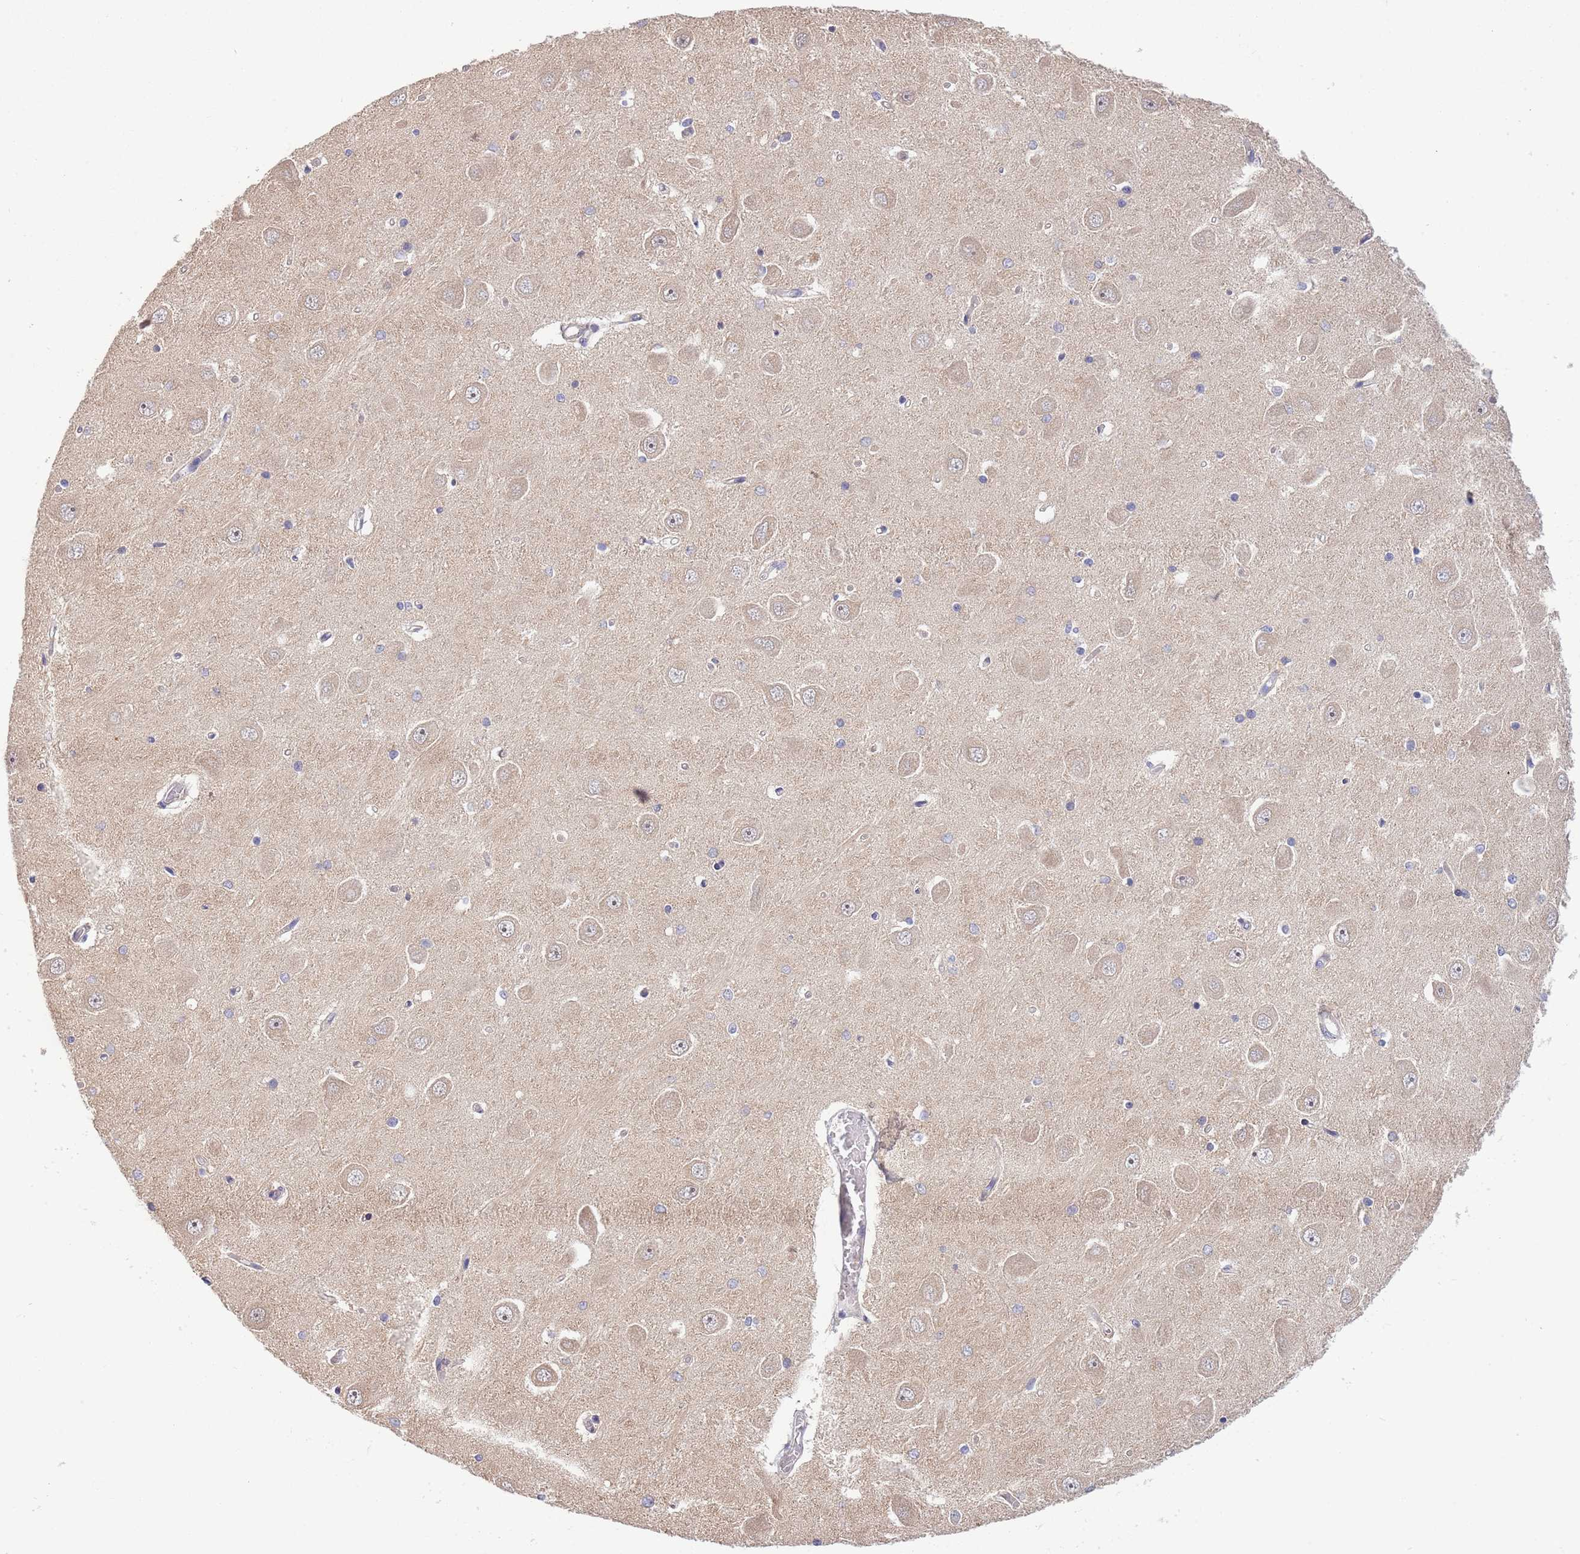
{"staining": {"intensity": "negative", "quantity": "none", "location": "none"}, "tissue": "hippocampus", "cell_type": "Glial cells", "image_type": "normal", "snomed": [{"axis": "morphology", "description": "Normal tissue, NOS"}, {"axis": "topography", "description": "Hippocampus"}], "caption": "Glial cells are negative for protein expression in normal human hippocampus. The staining is performed using DAB brown chromogen with nuclei counter-stained in using hematoxylin.", "gene": "TBX10", "patient": {"sex": "male", "age": 45}}